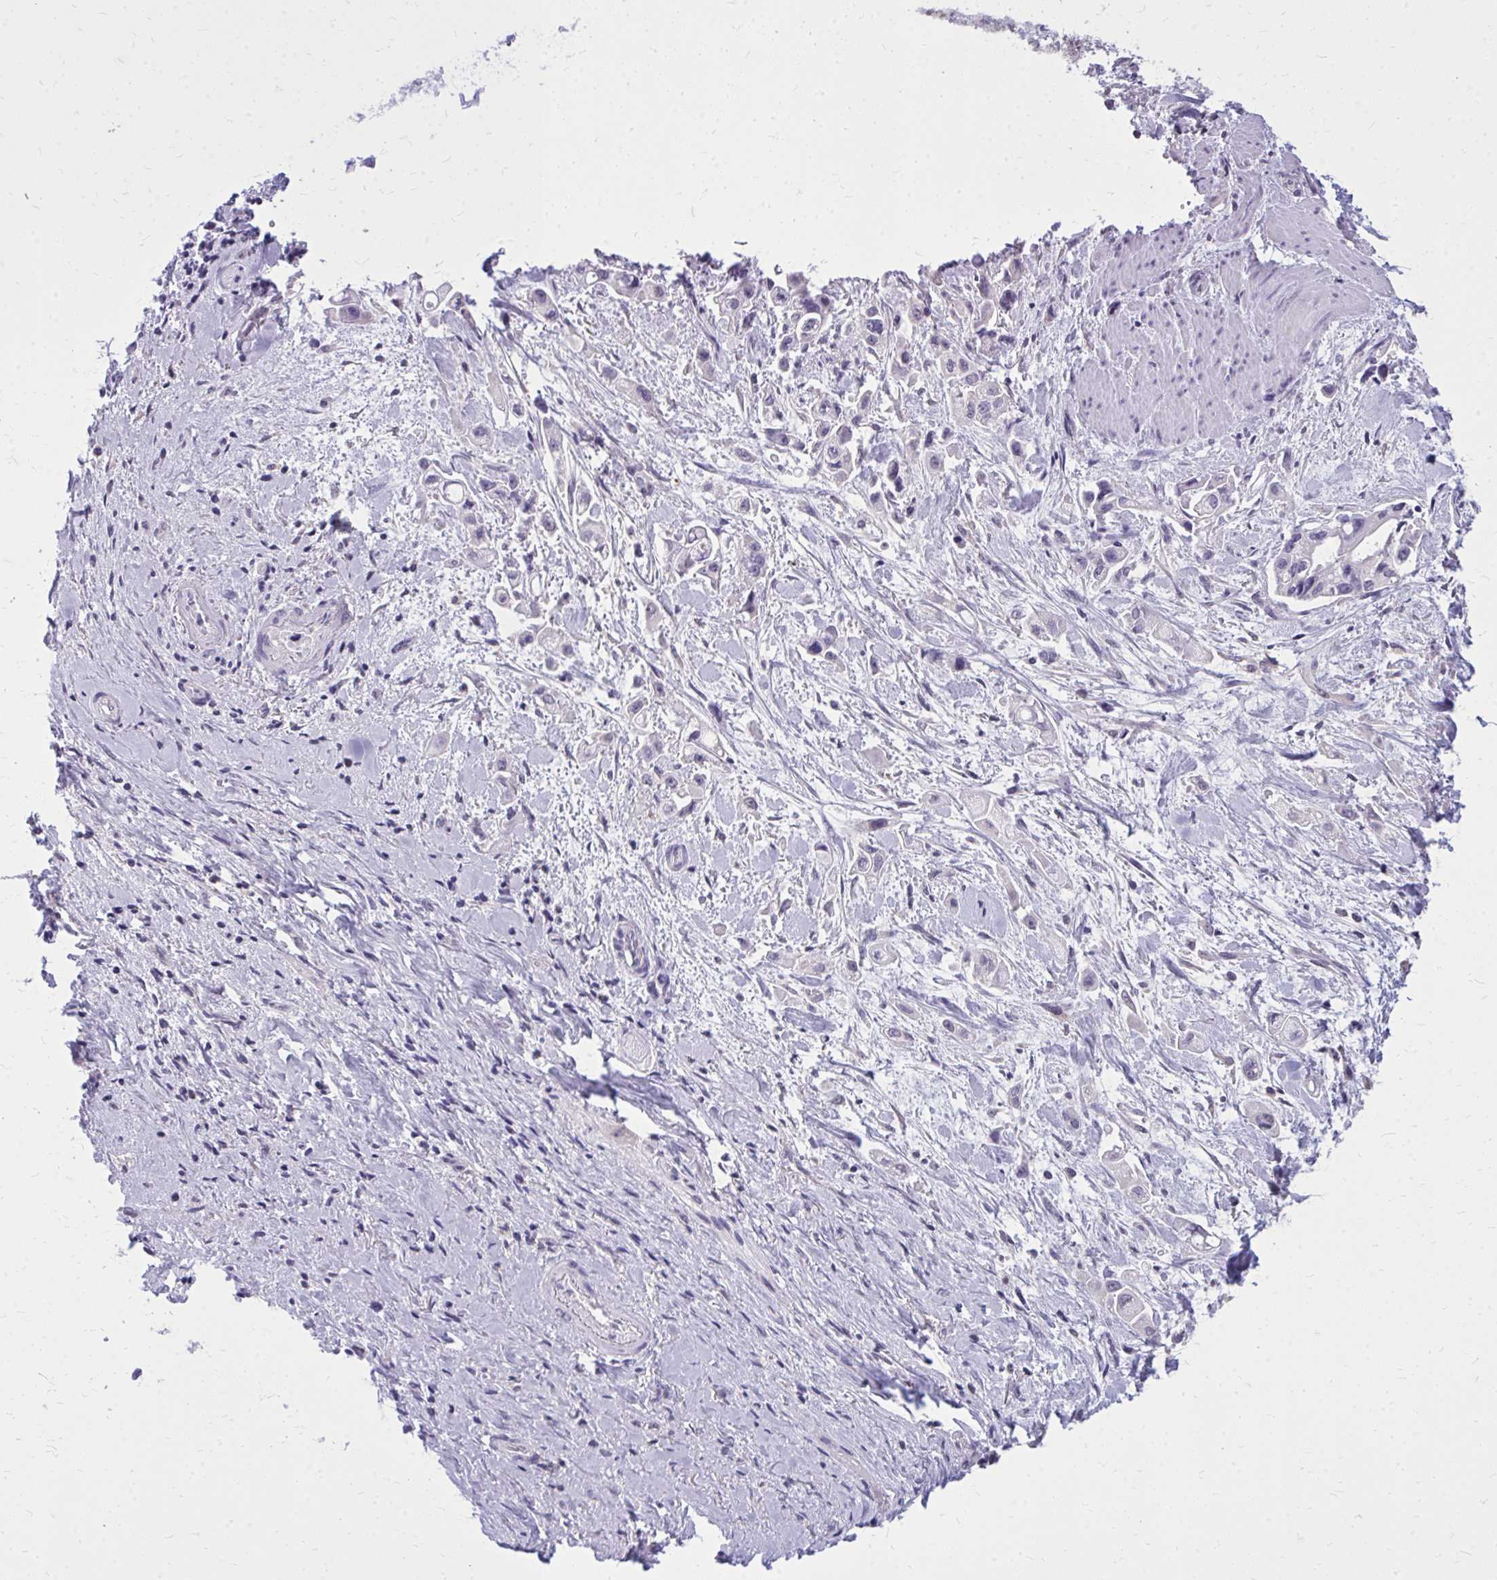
{"staining": {"intensity": "negative", "quantity": "none", "location": "none"}, "tissue": "pancreatic cancer", "cell_type": "Tumor cells", "image_type": "cancer", "snomed": [{"axis": "morphology", "description": "Adenocarcinoma, NOS"}, {"axis": "topography", "description": "Pancreas"}], "caption": "Protein analysis of pancreatic cancer shows no significant positivity in tumor cells.", "gene": "AKAP5", "patient": {"sex": "female", "age": 66}}